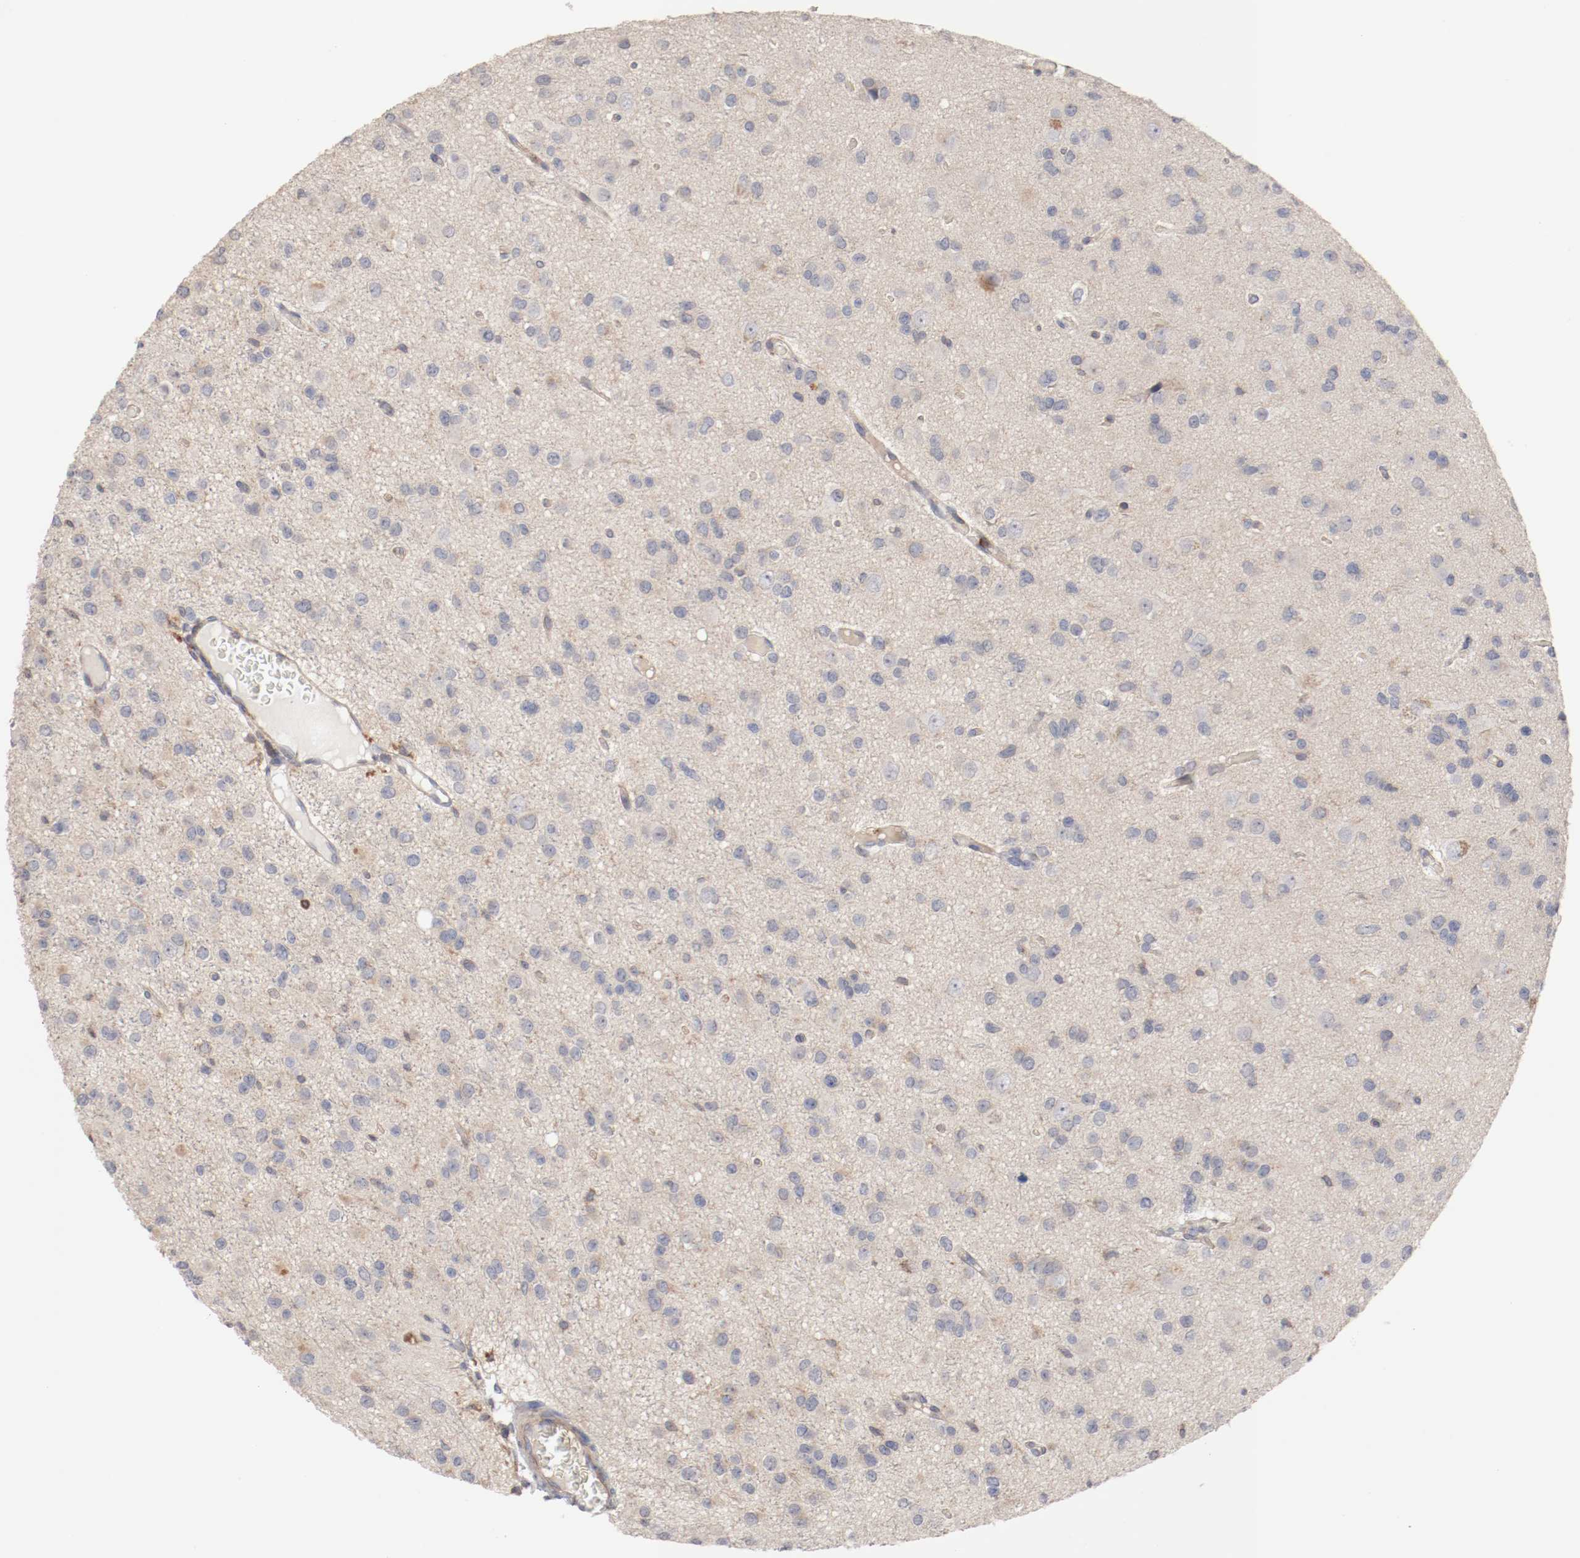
{"staining": {"intensity": "weak", "quantity": ">75%", "location": "cytoplasmic/membranous"}, "tissue": "glioma", "cell_type": "Tumor cells", "image_type": "cancer", "snomed": [{"axis": "morphology", "description": "Glioma, malignant, Low grade"}, {"axis": "topography", "description": "Brain"}], "caption": "Immunohistochemical staining of human glioma reveals low levels of weak cytoplasmic/membranous protein expression in about >75% of tumor cells.", "gene": "CBL", "patient": {"sex": "male", "age": 42}}